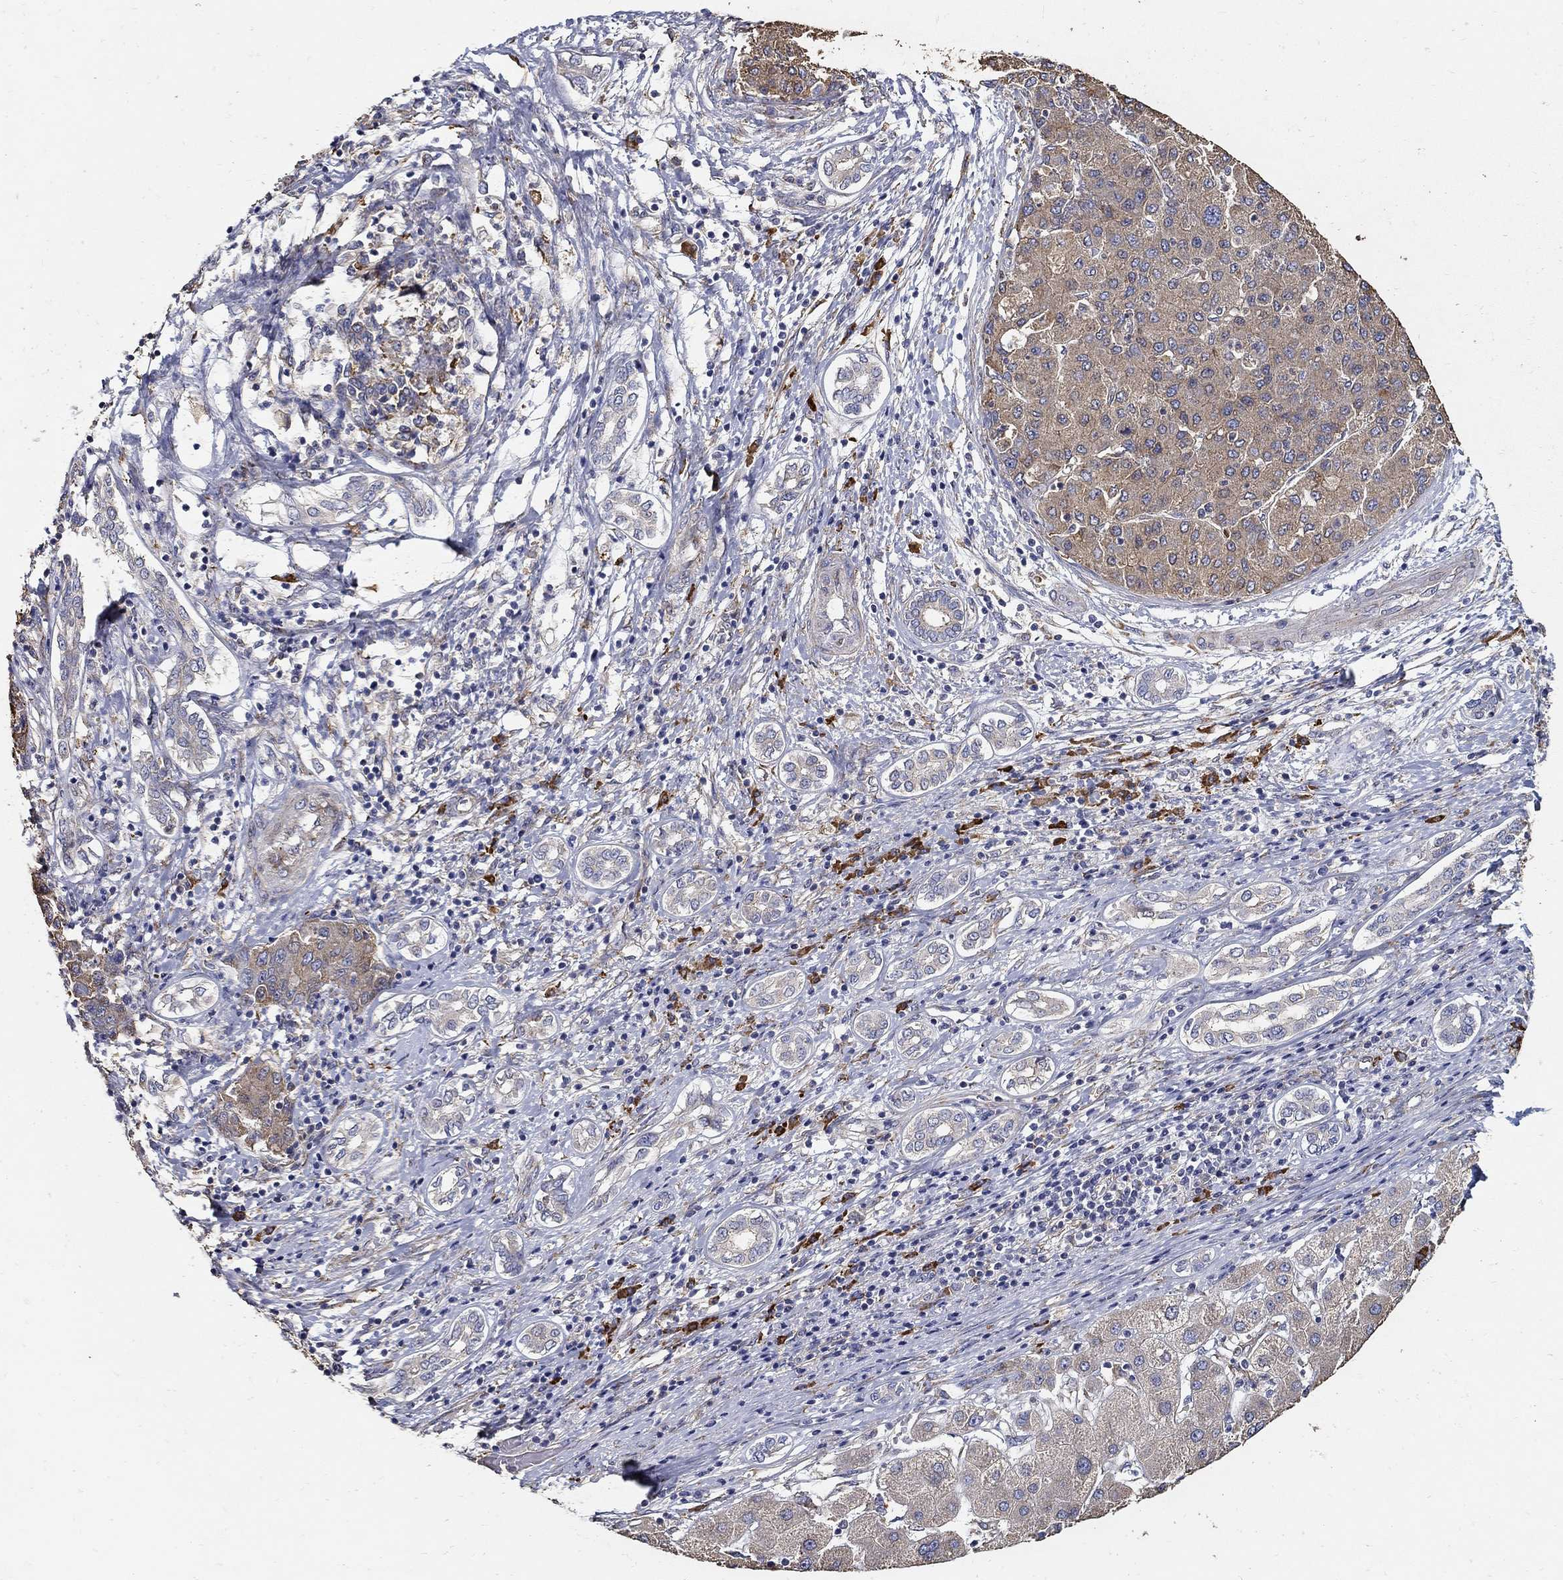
{"staining": {"intensity": "weak", "quantity": "25%-75%", "location": "cytoplasmic/membranous"}, "tissue": "liver cancer", "cell_type": "Tumor cells", "image_type": "cancer", "snomed": [{"axis": "morphology", "description": "Carcinoma, Hepatocellular, NOS"}, {"axis": "topography", "description": "Liver"}], "caption": "Immunohistochemical staining of human liver cancer demonstrates weak cytoplasmic/membranous protein positivity in about 25%-75% of tumor cells.", "gene": "EMILIN3", "patient": {"sex": "male", "age": 65}}